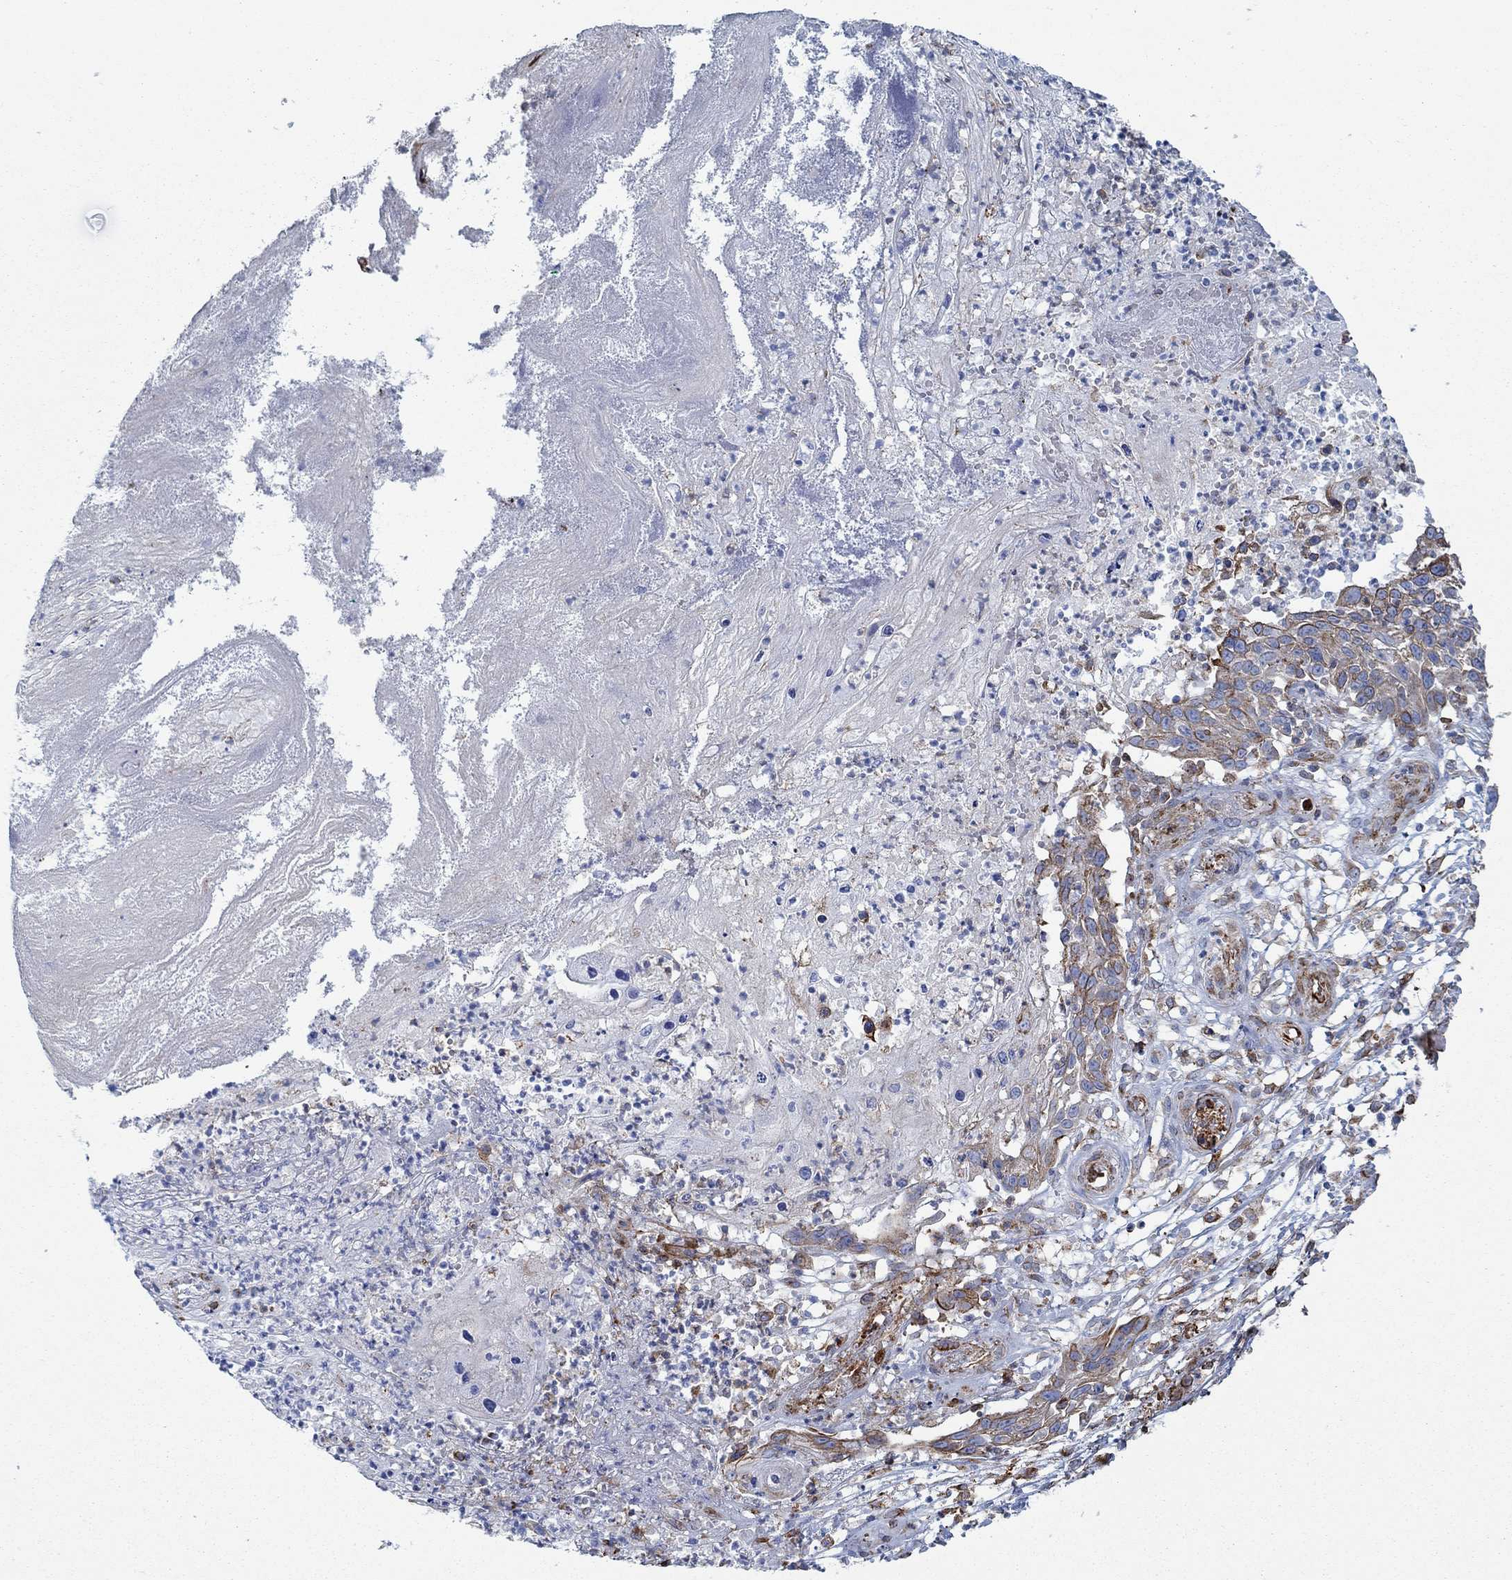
{"staining": {"intensity": "strong", "quantity": "<25%", "location": "cytoplasmic/membranous"}, "tissue": "skin cancer", "cell_type": "Tumor cells", "image_type": "cancer", "snomed": [{"axis": "morphology", "description": "Squamous cell carcinoma, NOS"}, {"axis": "topography", "description": "Skin"}], "caption": "DAB immunohistochemical staining of skin squamous cell carcinoma demonstrates strong cytoplasmic/membranous protein expression in about <25% of tumor cells.", "gene": "STC2", "patient": {"sex": "male", "age": 92}}